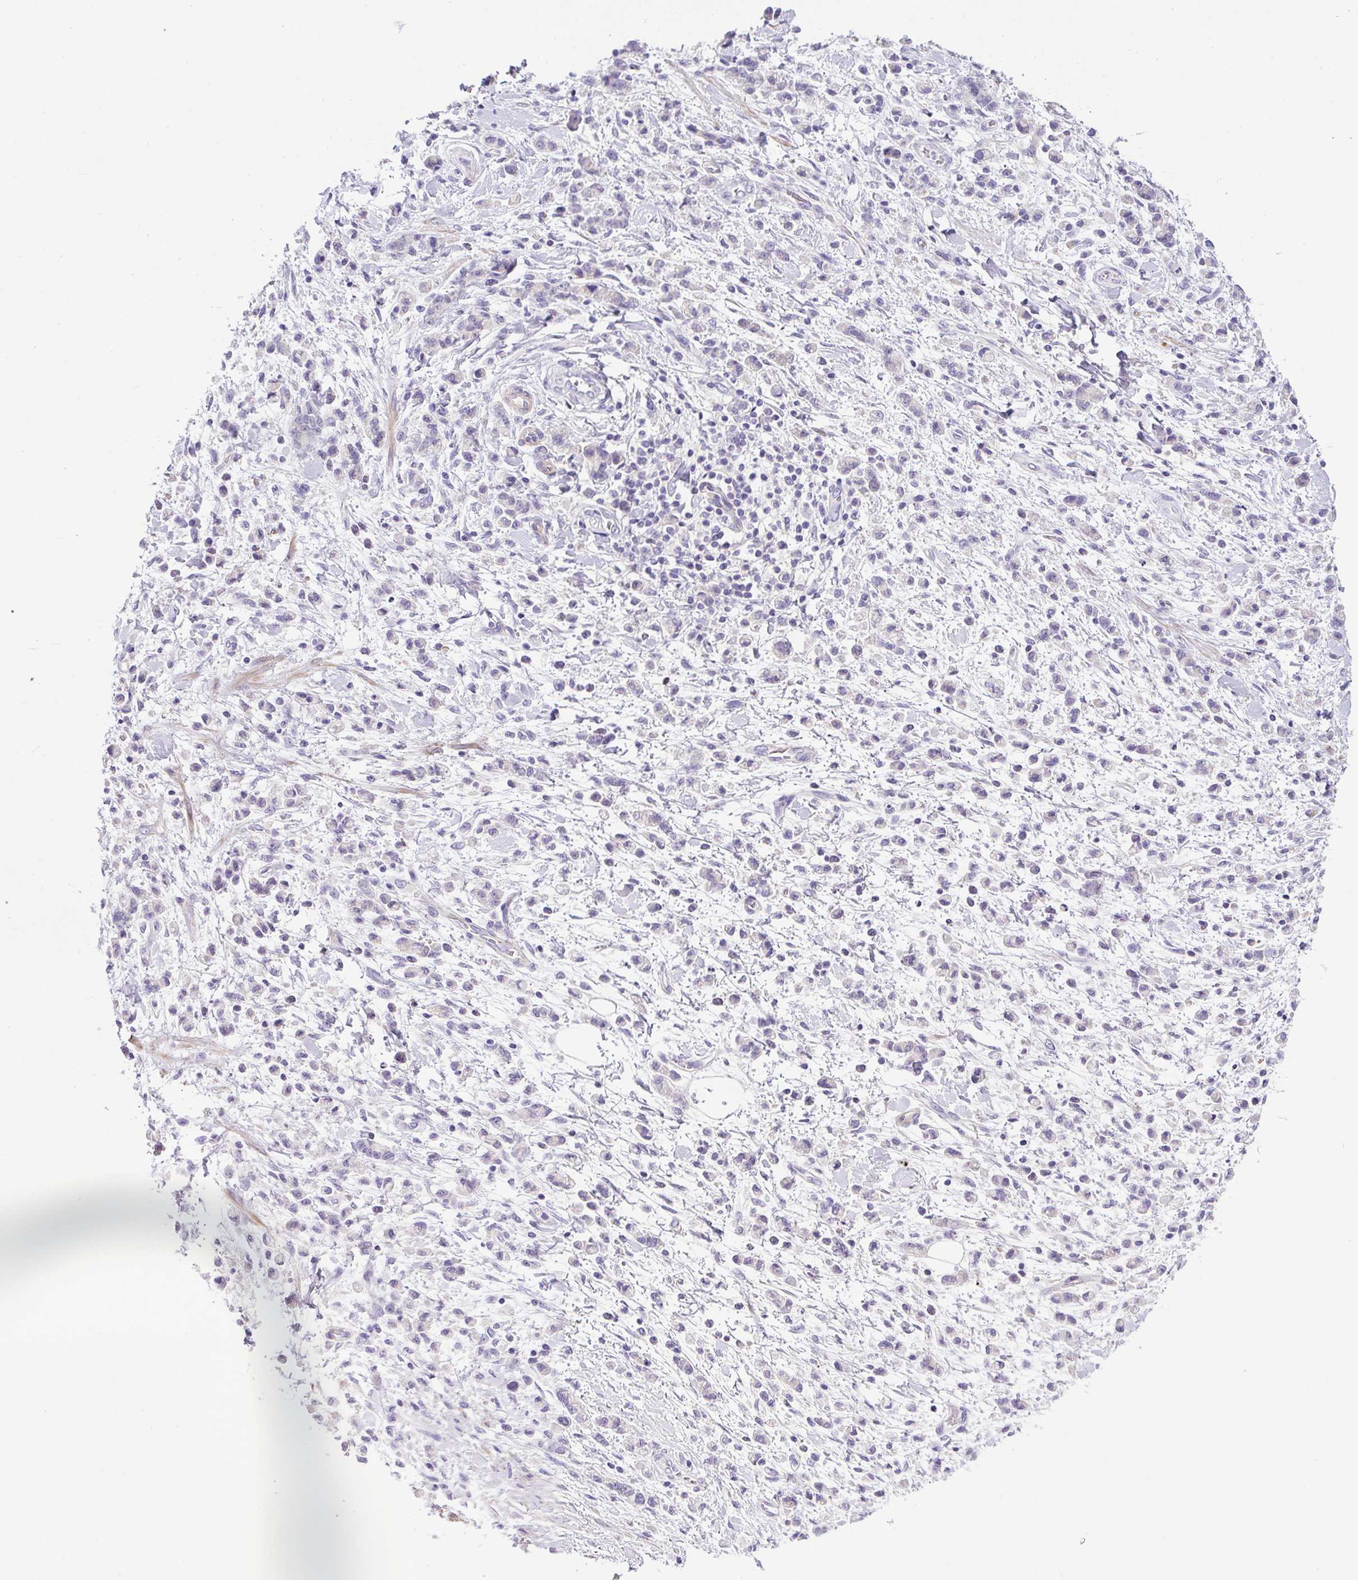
{"staining": {"intensity": "negative", "quantity": "none", "location": "none"}, "tissue": "stomach cancer", "cell_type": "Tumor cells", "image_type": "cancer", "snomed": [{"axis": "morphology", "description": "Adenocarcinoma, NOS"}, {"axis": "topography", "description": "Stomach"}], "caption": "Immunohistochemistry histopathology image of stomach adenocarcinoma stained for a protein (brown), which reveals no staining in tumor cells.", "gene": "NPTN", "patient": {"sex": "male", "age": 76}}